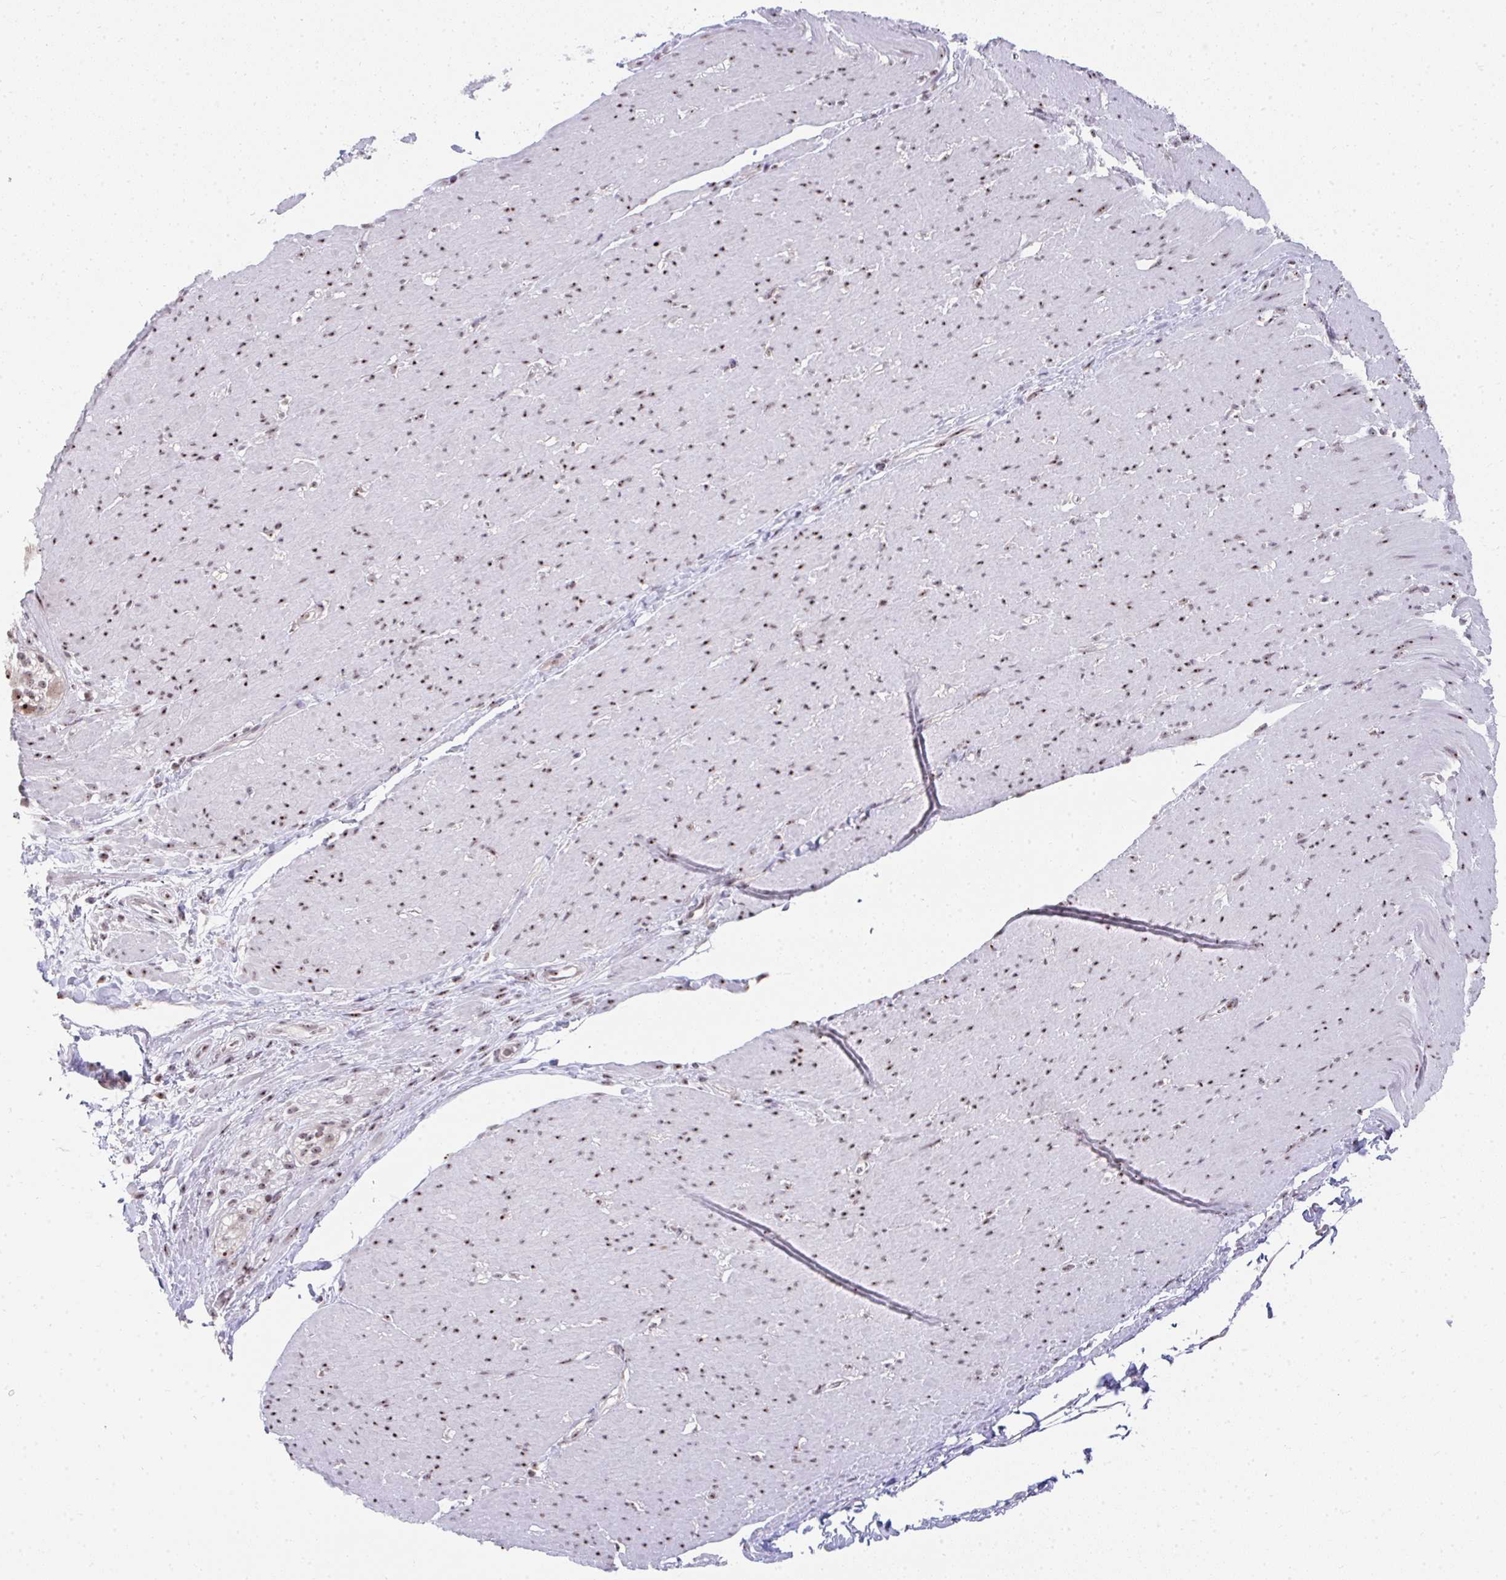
{"staining": {"intensity": "moderate", "quantity": "25%-75%", "location": "nuclear"}, "tissue": "smooth muscle", "cell_type": "Smooth muscle cells", "image_type": "normal", "snomed": [{"axis": "morphology", "description": "Normal tissue, NOS"}, {"axis": "topography", "description": "Smooth muscle"}, {"axis": "topography", "description": "Rectum"}], "caption": "Immunohistochemical staining of benign human smooth muscle shows medium levels of moderate nuclear positivity in about 25%-75% of smooth muscle cells.", "gene": "HIRA", "patient": {"sex": "male", "age": 53}}